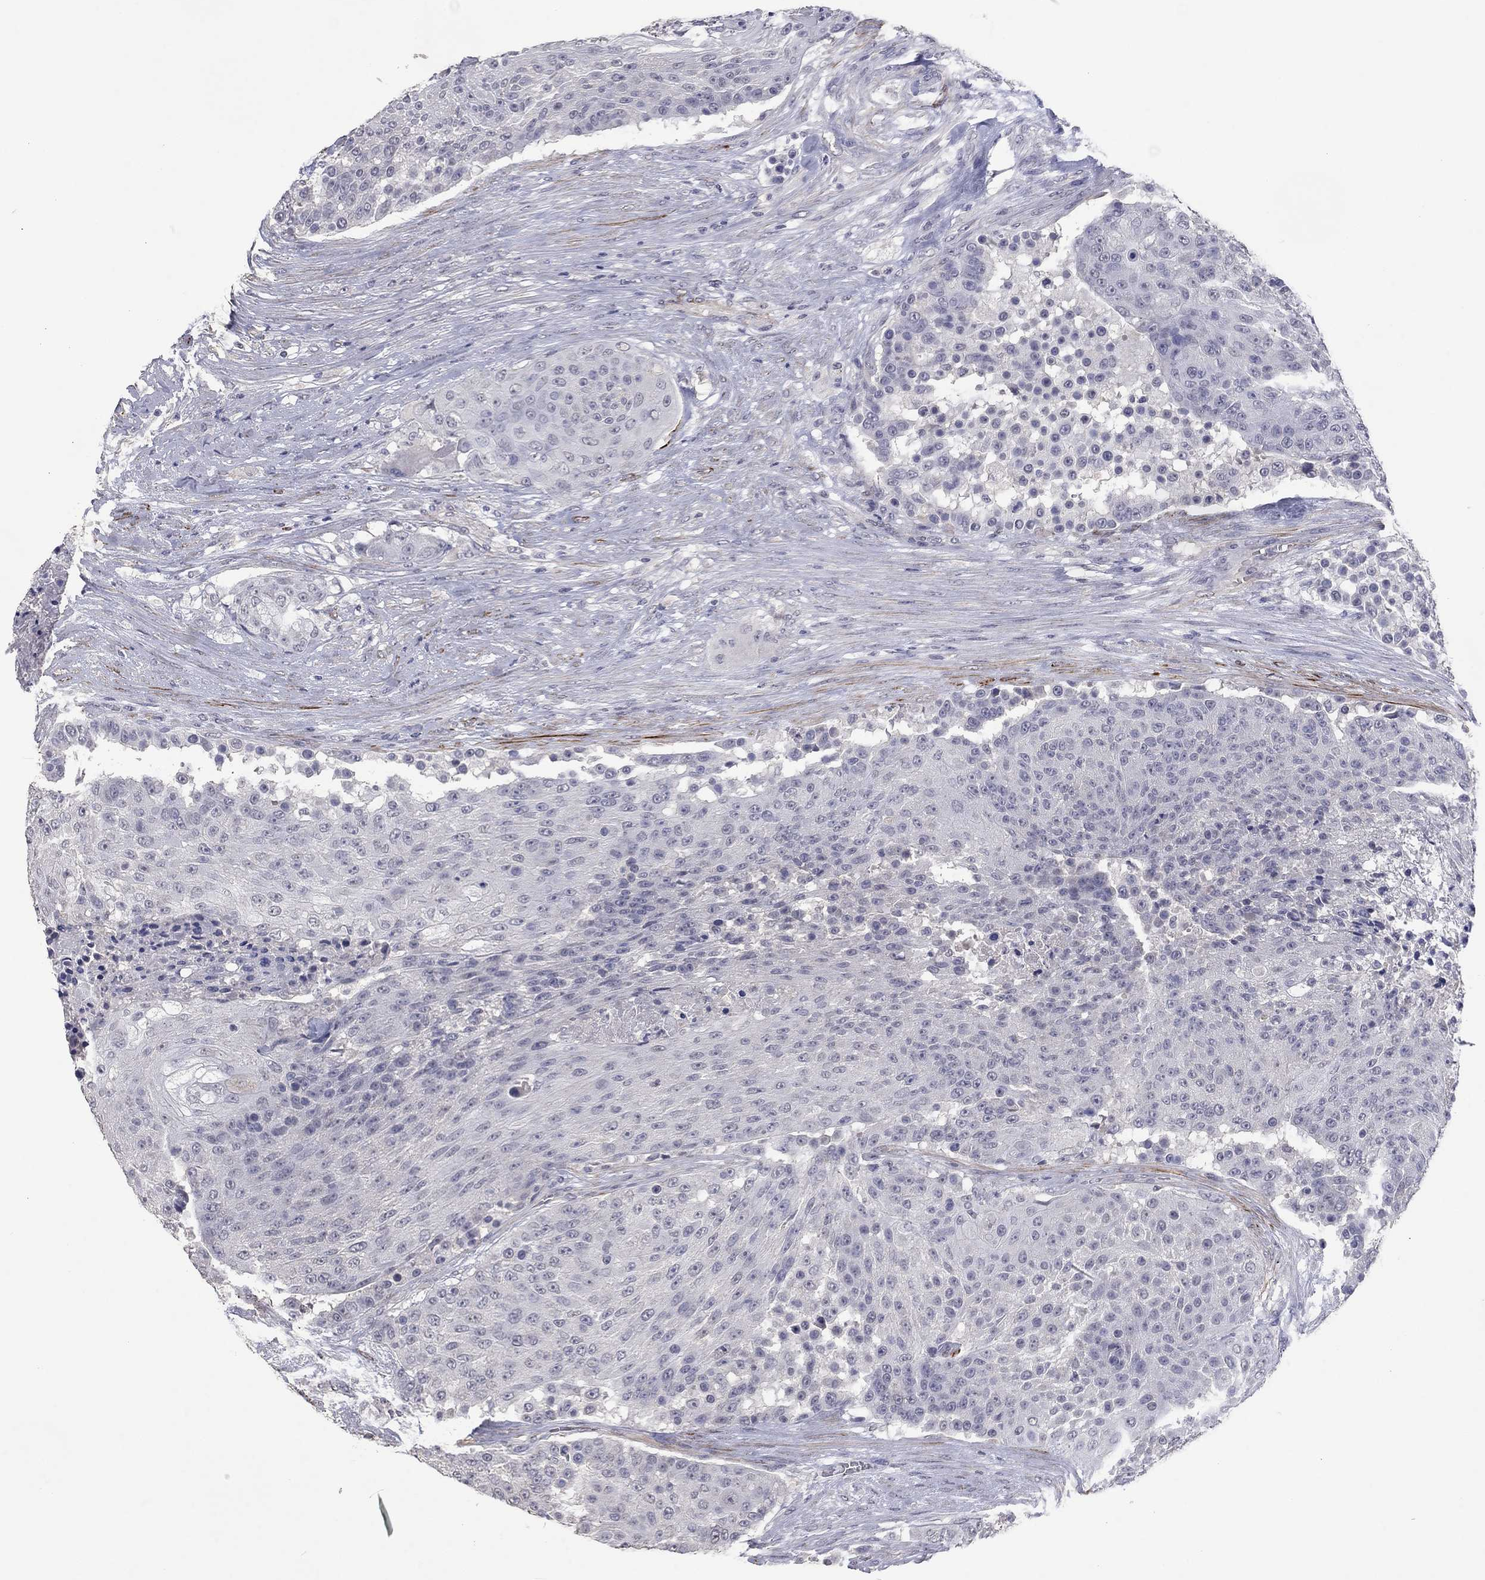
{"staining": {"intensity": "negative", "quantity": "none", "location": "none"}, "tissue": "urothelial cancer", "cell_type": "Tumor cells", "image_type": "cancer", "snomed": [{"axis": "morphology", "description": "Urothelial carcinoma, High grade"}, {"axis": "topography", "description": "Urinary bladder"}], "caption": "Image shows no significant protein staining in tumor cells of urothelial cancer. (Brightfield microscopy of DAB immunohistochemistry (IHC) at high magnification).", "gene": "IP6K3", "patient": {"sex": "female", "age": 63}}